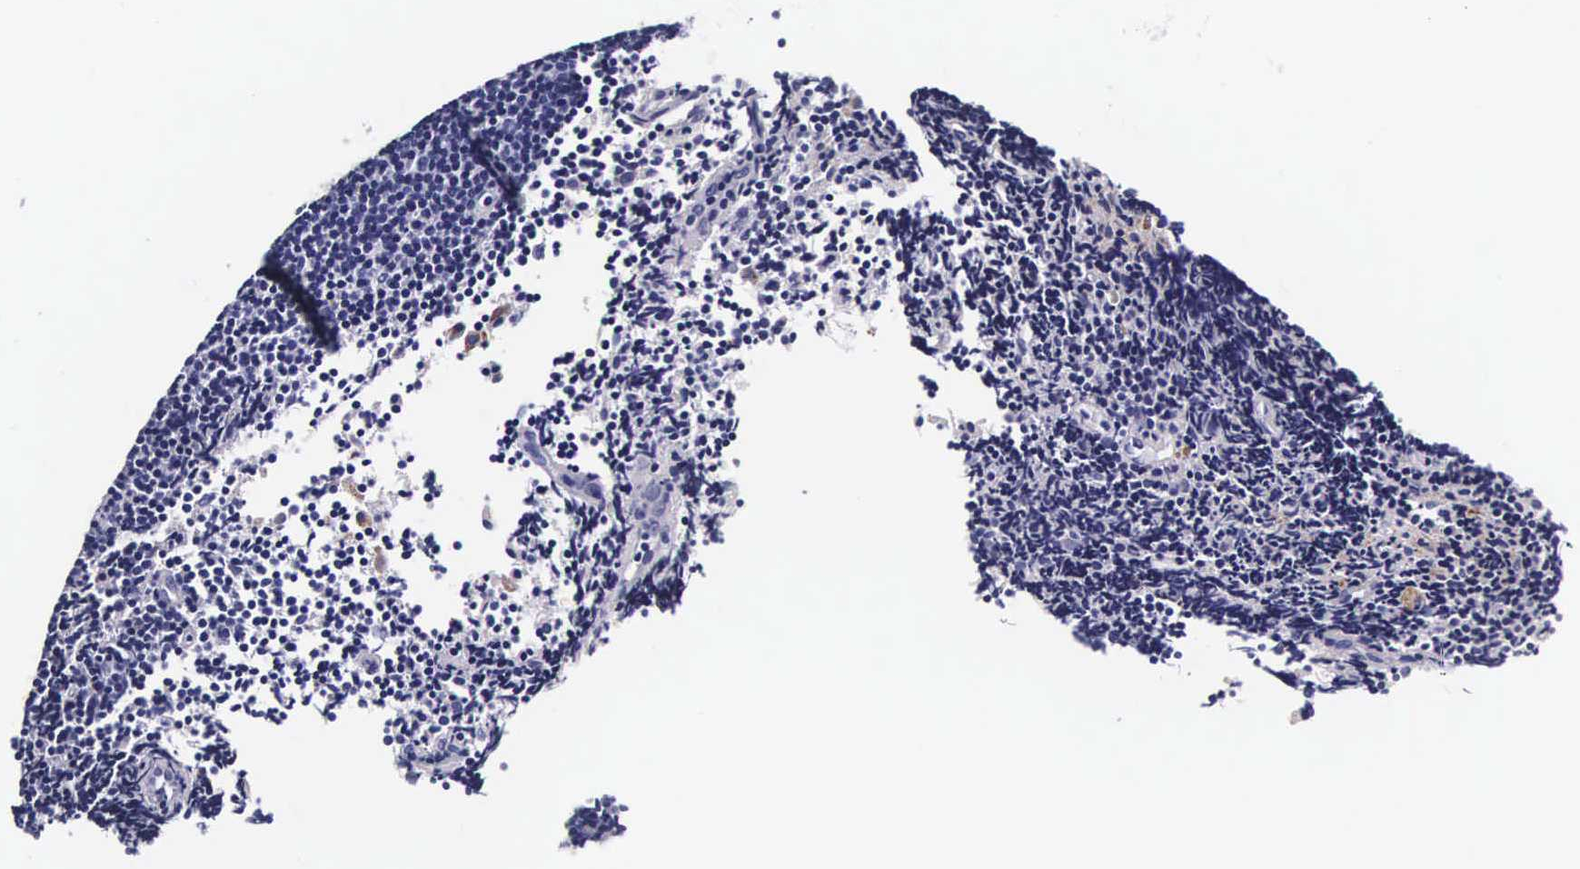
{"staining": {"intensity": "negative", "quantity": "none", "location": "none"}, "tissue": "lymphoma", "cell_type": "Tumor cells", "image_type": "cancer", "snomed": [{"axis": "morphology", "description": "Malignant lymphoma, non-Hodgkin's type, Low grade"}, {"axis": "topography", "description": "Lymph node"}], "caption": "High magnification brightfield microscopy of malignant lymphoma, non-Hodgkin's type (low-grade) stained with DAB (brown) and counterstained with hematoxylin (blue): tumor cells show no significant expression. (DAB immunohistochemistry, high magnification).", "gene": "CTSB", "patient": {"sex": "female", "age": 51}}